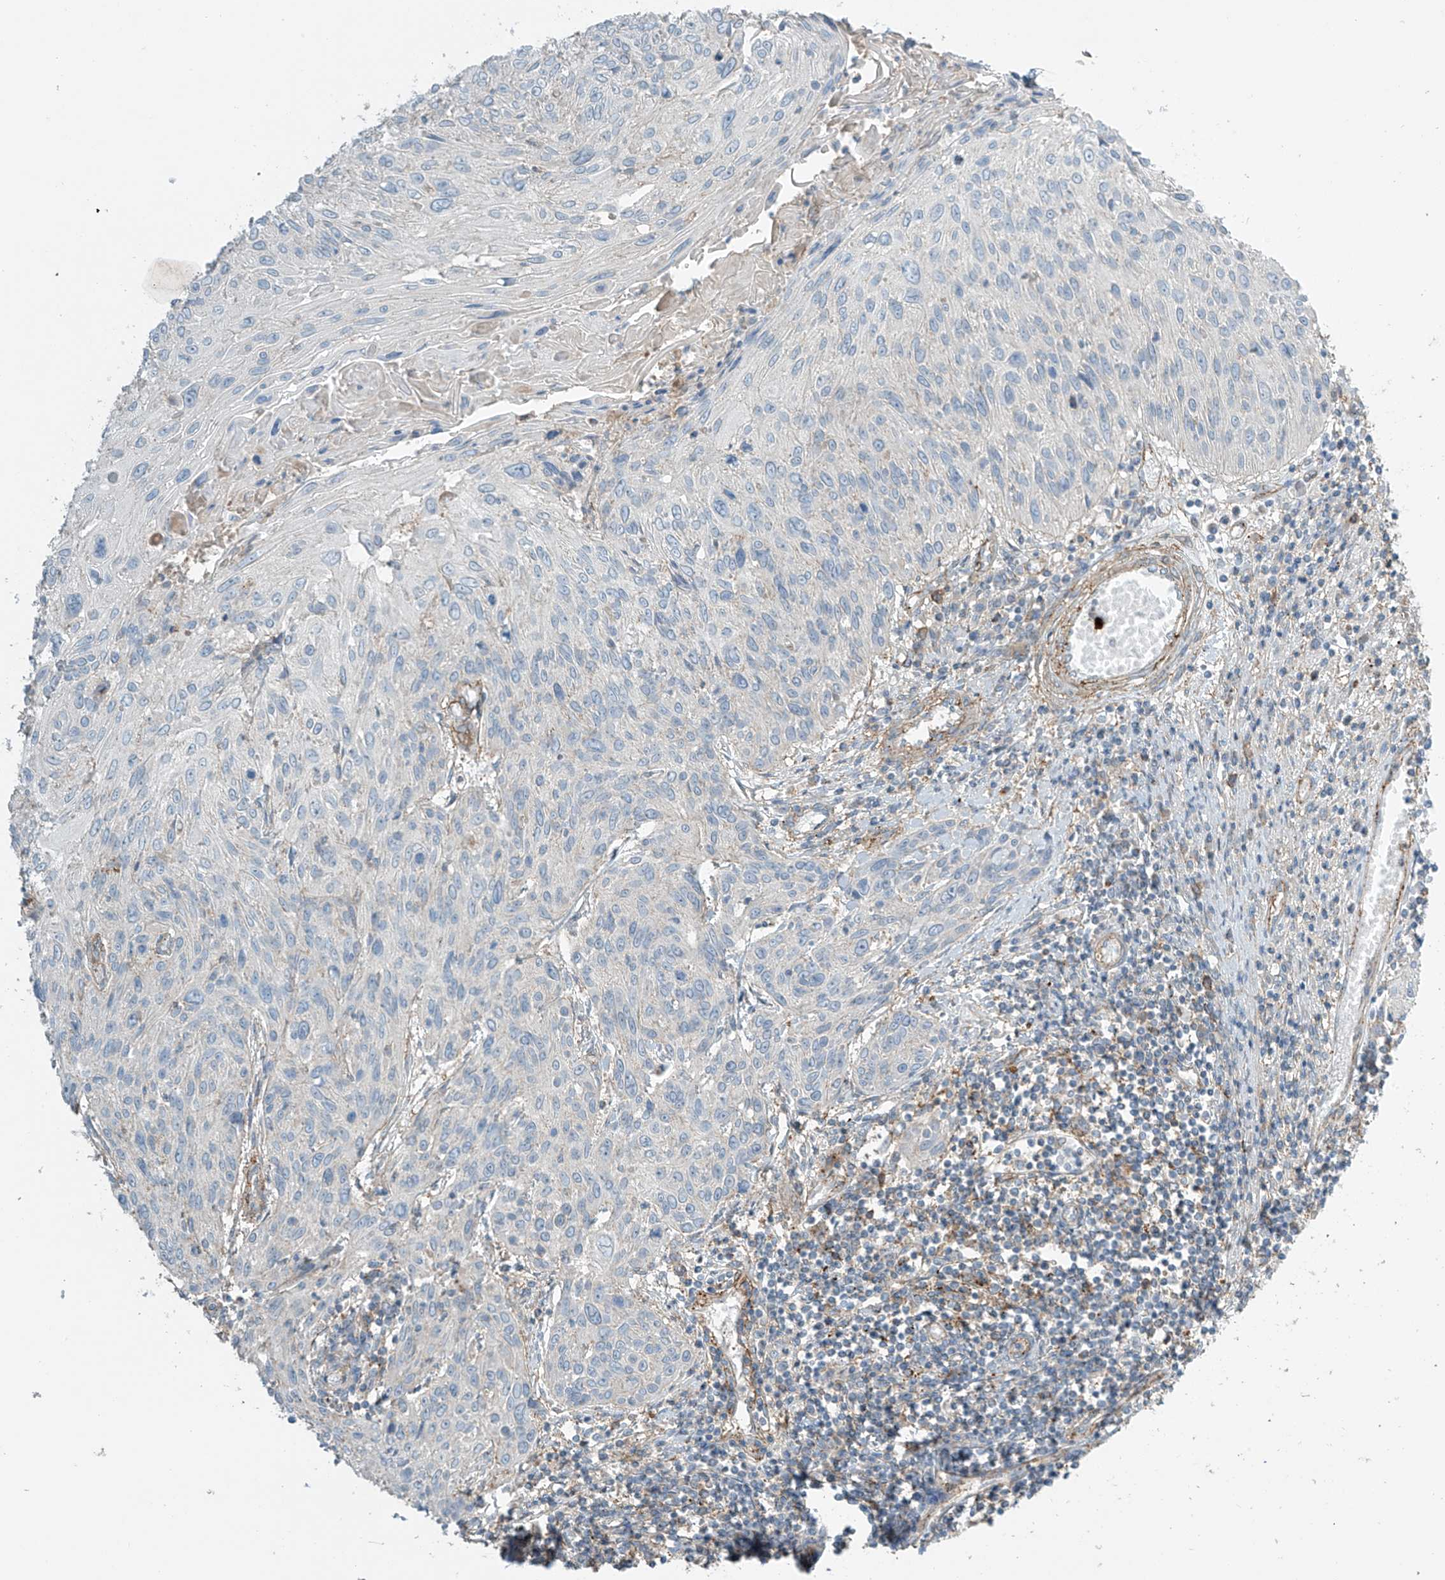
{"staining": {"intensity": "negative", "quantity": "none", "location": "none"}, "tissue": "cervical cancer", "cell_type": "Tumor cells", "image_type": "cancer", "snomed": [{"axis": "morphology", "description": "Squamous cell carcinoma, NOS"}, {"axis": "topography", "description": "Cervix"}], "caption": "Immunohistochemistry (IHC) micrograph of human squamous cell carcinoma (cervical) stained for a protein (brown), which exhibits no staining in tumor cells. The staining is performed using DAB brown chromogen with nuclei counter-stained in using hematoxylin.", "gene": "SLC9A2", "patient": {"sex": "female", "age": 51}}